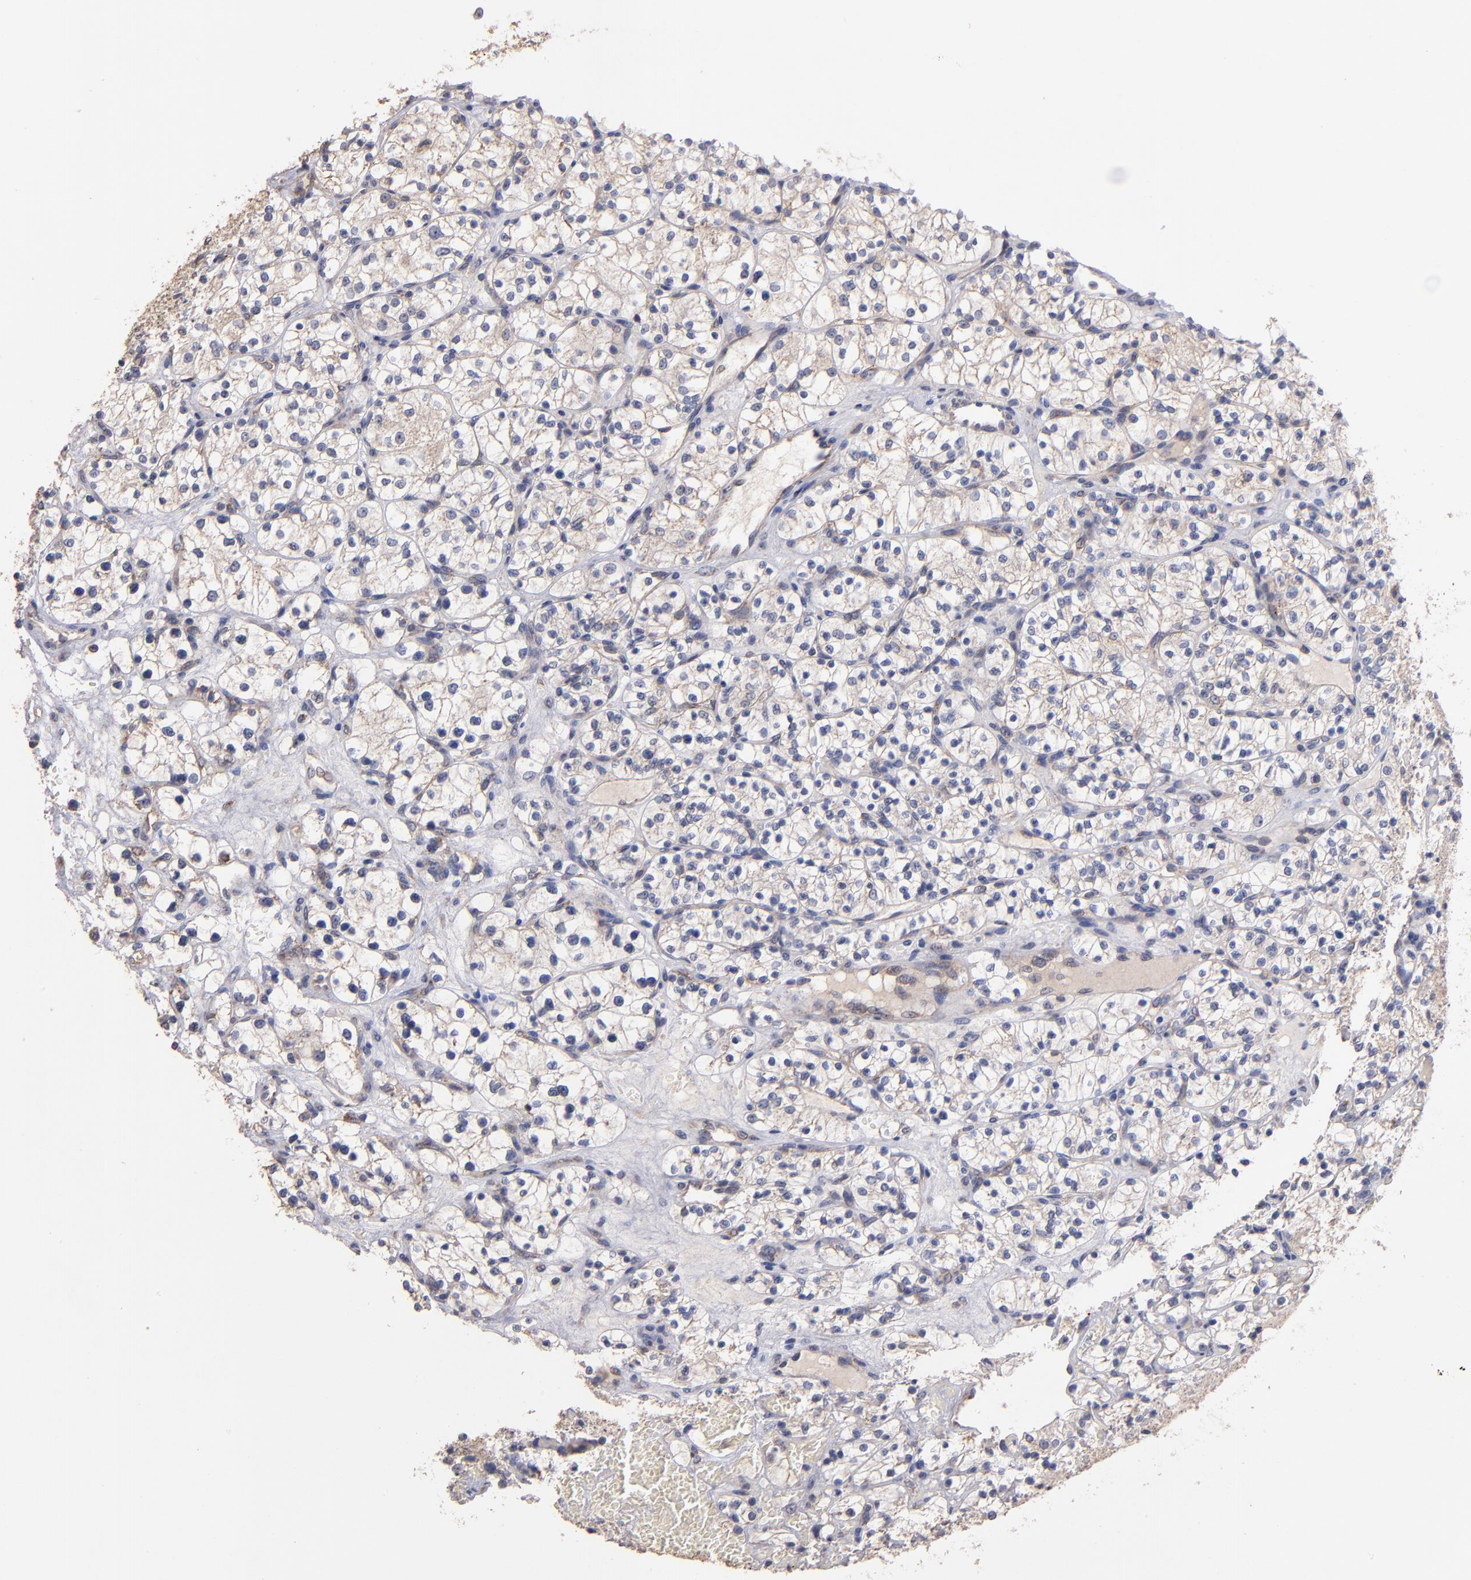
{"staining": {"intensity": "weak", "quantity": "25%-75%", "location": "cytoplasmic/membranous"}, "tissue": "renal cancer", "cell_type": "Tumor cells", "image_type": "cancer", "snomed": [{"axis": "morphology", "description": "Adenocarcinoma, NOS"}, {"axis": "topography", "description": "Kidney"}], "caption": "Renal adenocarcinoma was stained to show a protein in brown. There is low levels of weak cytoplasmic/membranous positivity in about 25%-75% of tumor cells. The staining was performed using DAB (3,3'-diaminobenzidine), with brown indicating positive protein expression. Nuclei are stained blue with hematoxylin.", "gene": "DIABLO", "patient": {"sex": "female", "age": 60}}